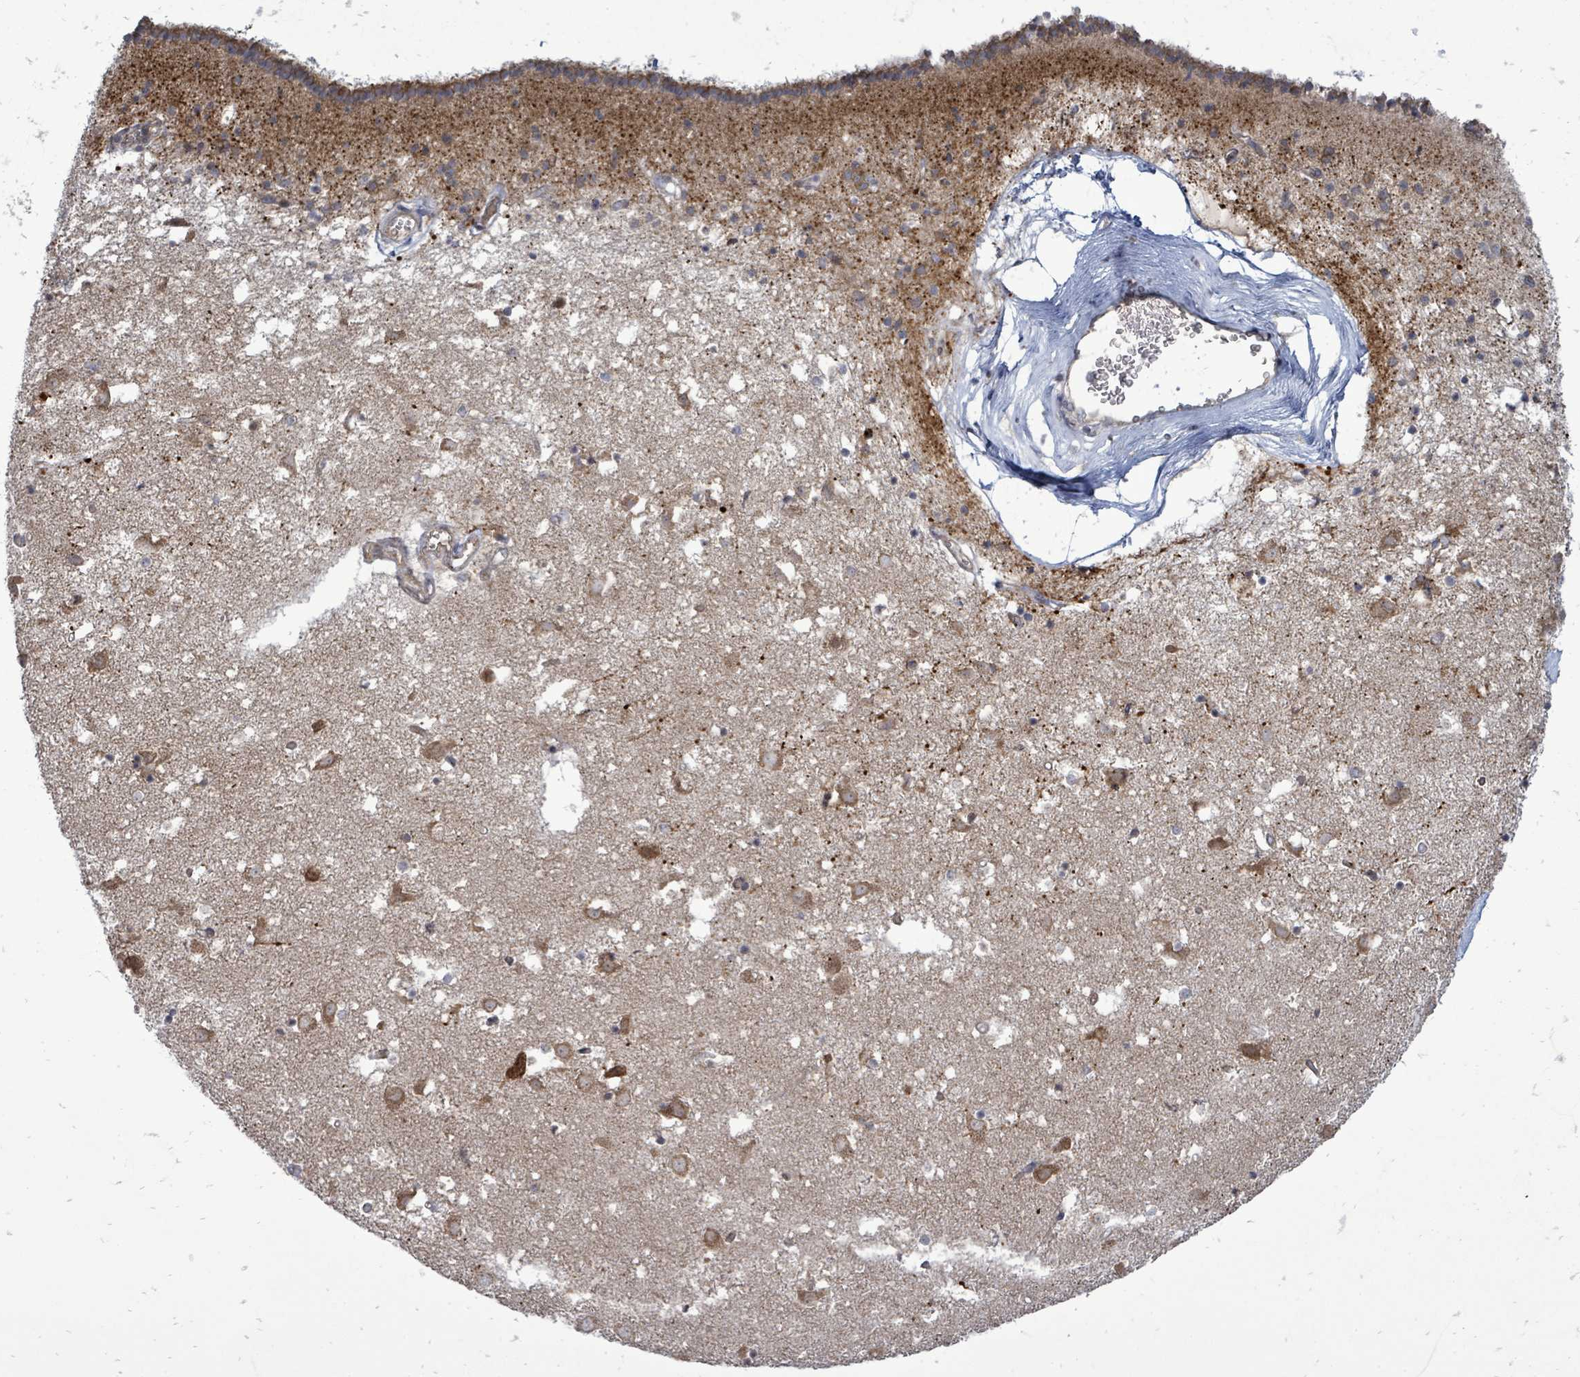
{"staining": {"intensity": "weak", "quantity": "<25%", "location": "cytoplasmic/membranous"}, "tissue": "caudate", "cell_type": "Glial cells", "image_type": "normal", "snomed": [{"axis": "morphology", "description": "Normal tissue, NOS"}, {"axis": "topography", "description": "Lateral ventricle wall"}], "caption": "This is an immunohistochemistry (IHC) histopathology image of unremarkable human caudate. There is no expression in glial cells.", "gene": "RALGAPB", "patient": {"sex": "male", "age": 58}}